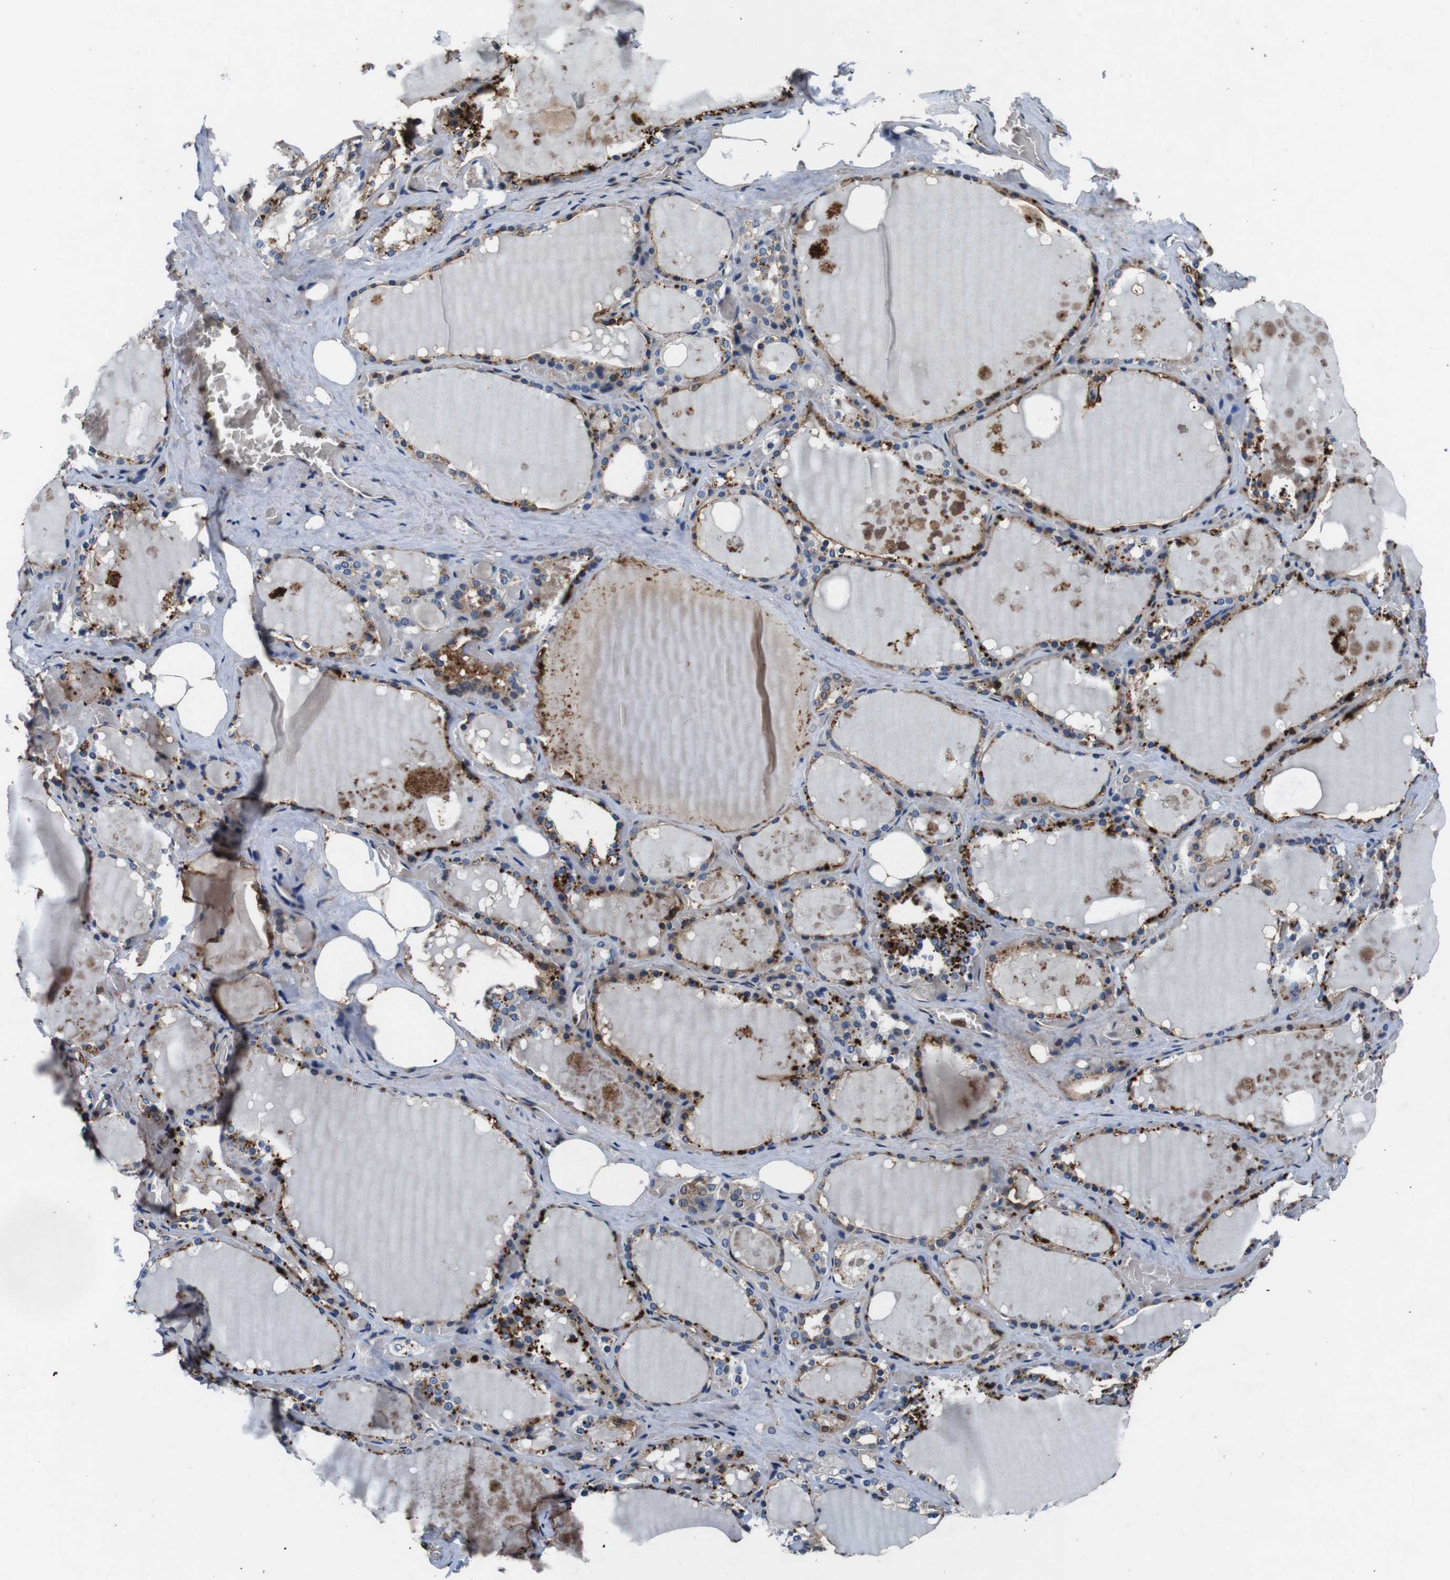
{"staining": {"intensity": "moderate", "quantity": "25%-75%", "location": "cytoplasmic/membranous,nuclear"}, "tissue": "thyroid gland", "cell_type": "Glandular cells", "image_type": "normal", "snomed": [{"axis": "morphology", "description": "Normal tissue, NOS"}, {"axis": "topography", "description": "Thyroid gland"}], "caption": "A photomicrograph of thyroid gland stained for a protein exhibits moderate cytoplasmic/membranous,nuclear brown staining in glandular cells. Ihc stains the protein of interest in brown and the nuclei are stained blue.", "gene": "ANXA1", "patient": {"sex": "male", "age": 61}}